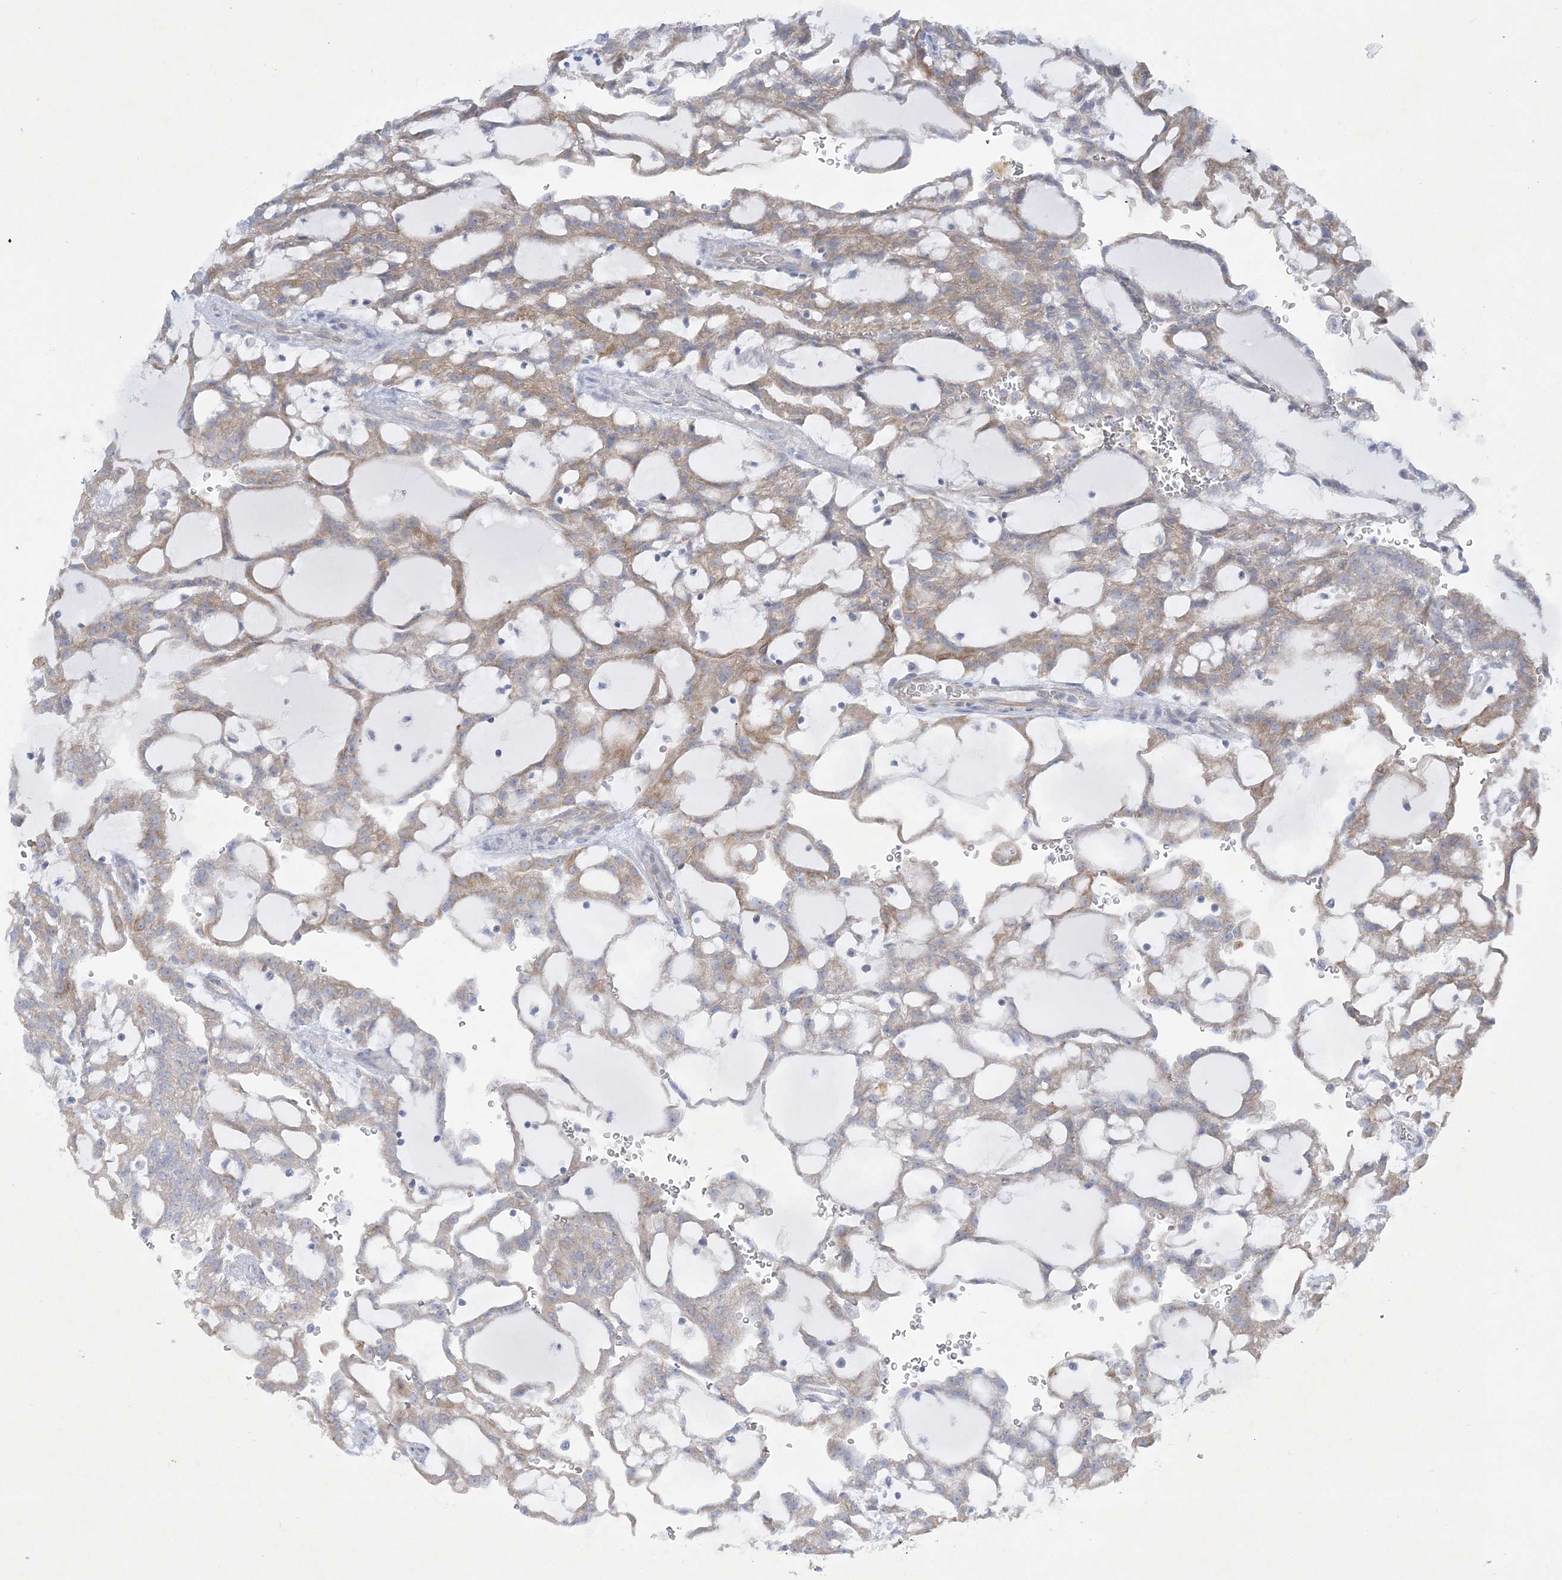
{"staining": {"intensity": "weak", "quantity": "25%-75%", "location": "cytoplasmic/membranous"}, "tissue": "renal cancer", "cell_type": "Tumor cells", "image_type": "cancer", "snomed": [{"axis": "morphology", "description": "Adenocarcinoma, NOS"}, {"axis": "topography", "description": "Kidney"}], "caption": "Immunohistochemistry staining of renal adenocarcinoma, which reveals low levels of weak cytoplasmic/membranous staining in about 25%-75% of tumor cells indicating weak cytoplasmic/membranous protein expression. The staining was performed using DAB (brown) for protein detection and nuclei were counterstained in hematoxylin (blue).", "gene": "FARSB", "patient": {"sex": "male", "age": 63}}